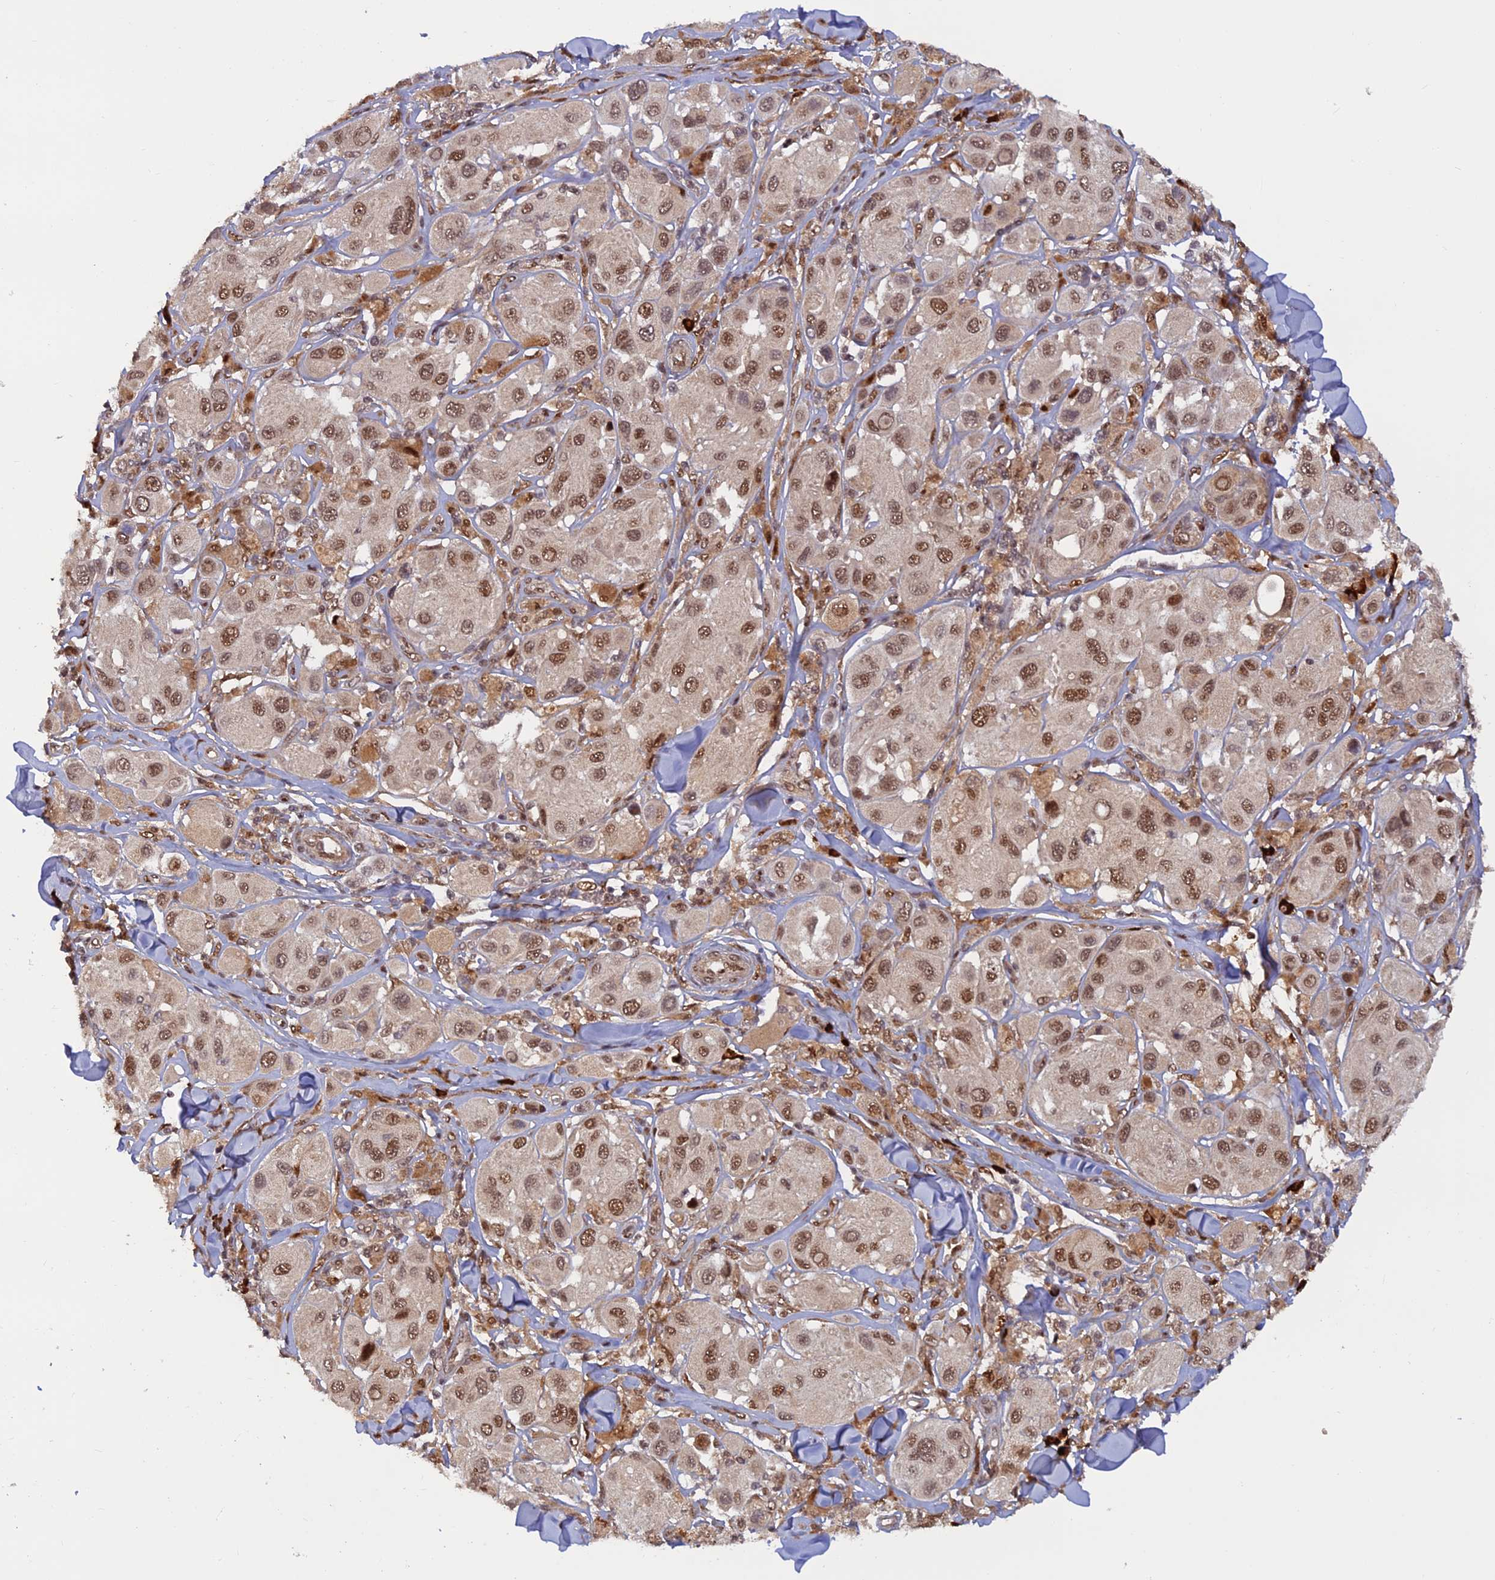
{"staining": {"intensity": "moderate", "quantity": ">75%", "location": "nuclear"}, "tissue": "melanoma", "cell_type": "Tumor cells", "image_type": "cancer", "snomed": [{"axis": "morphology", "description": "Malignant melanoma, Metastatic site"}, {"axis": "topography", "description": "Skin"}], "caption": "A brown stain labels moderate nuclear expression of a protein in human malignant melanoma (metastatic site) tumor cells.", "gene": "ZNF565", "patient": {"sex": "male", "age": 41}}